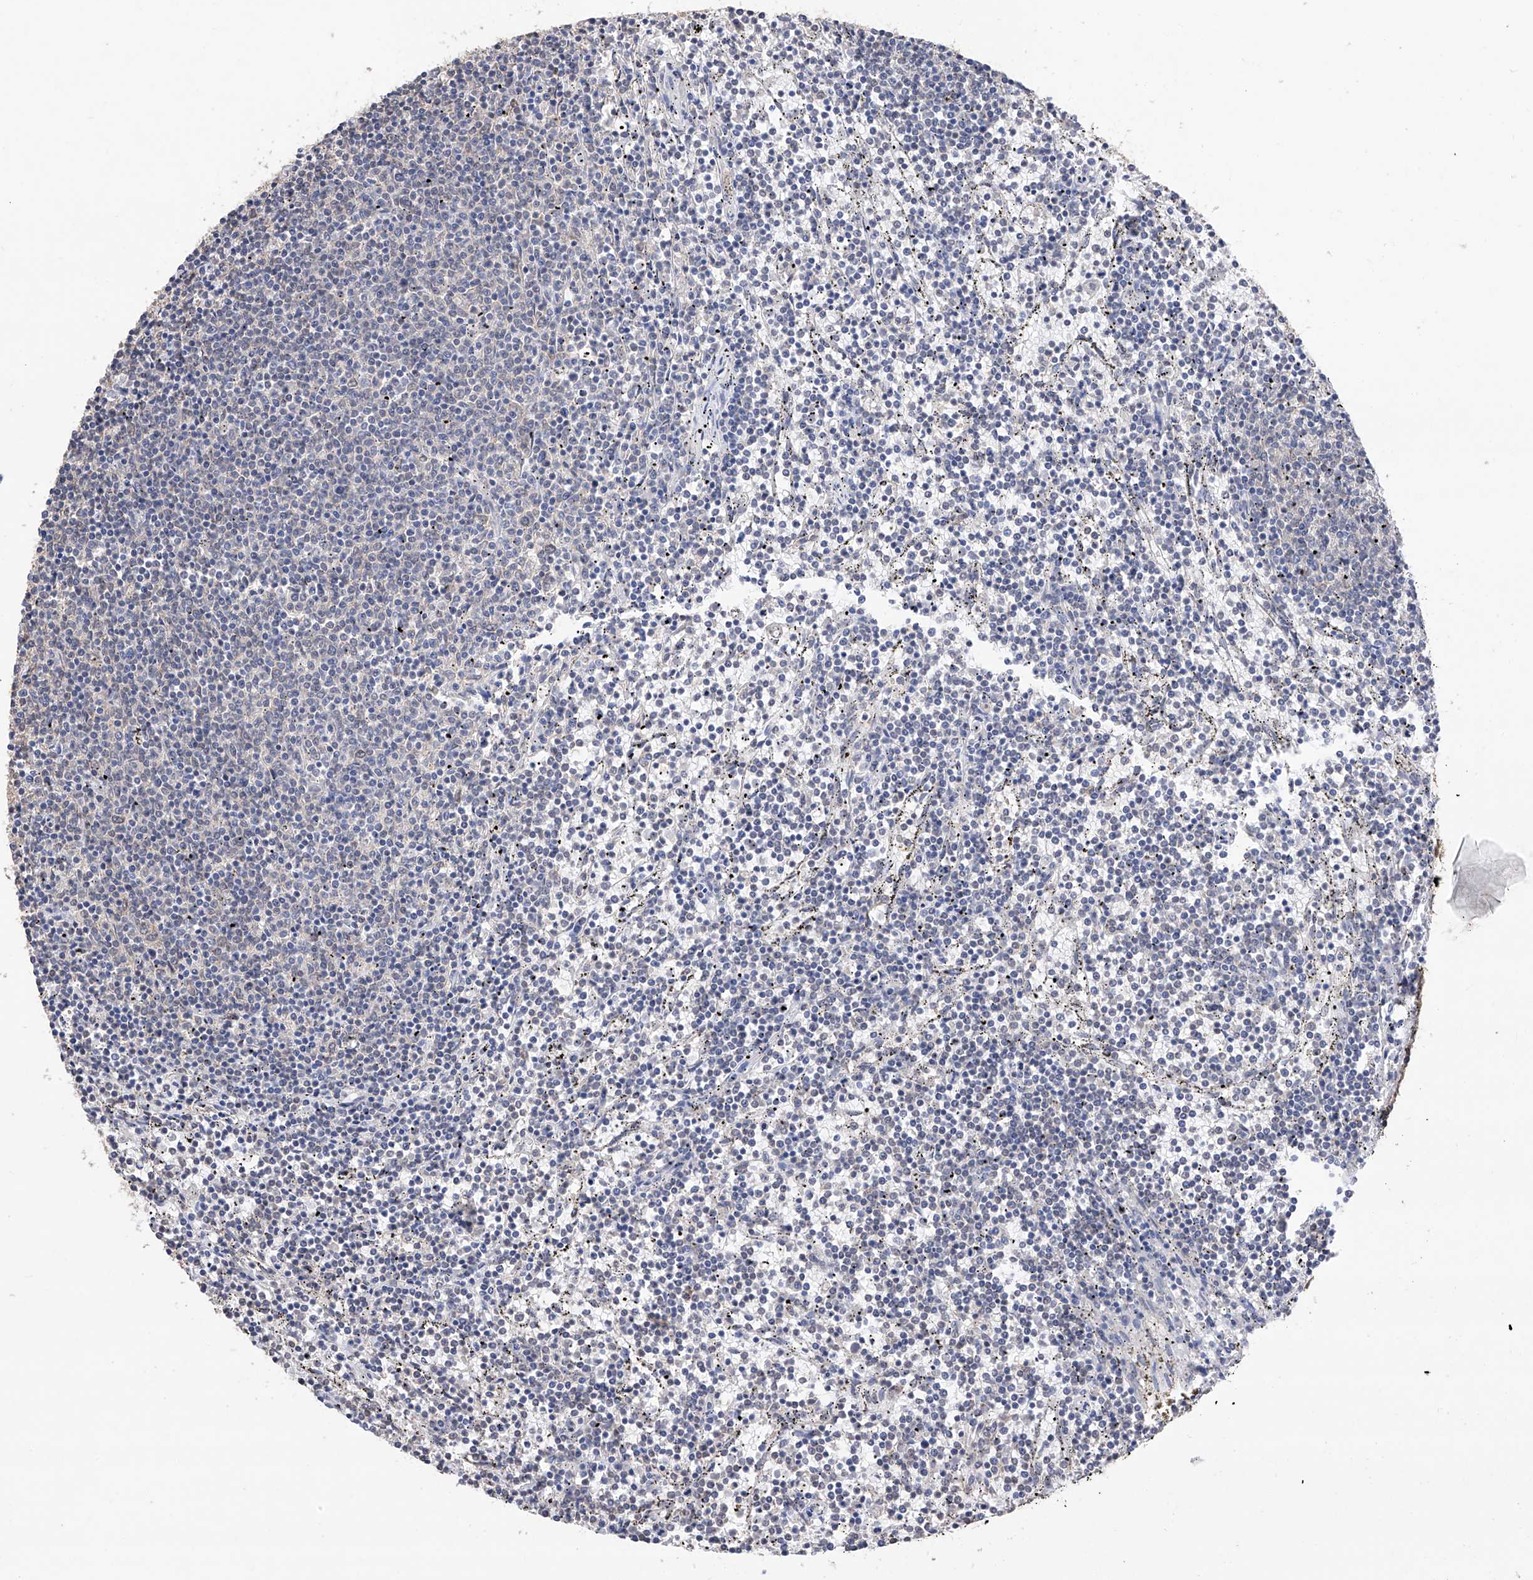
{"staining": {"intensity": "negative", "quantity": "none", "location": "none"}, "tissue": "lymphoma", "cell_type": "Tumor cells", "image_type": "cancer", "snomed": [{"axis": "morphology", "description": "Malignant lymphoma, non-Hodgkin's type, Low grade"}, {"axis": "topography", "description": "Spleen"}], "caption": "Photomicrograph shows no significant protein positivity in tumor cells of lymphoma.", "gene": "DMAP1", "patient": {"sex": "female", "age": 50}}